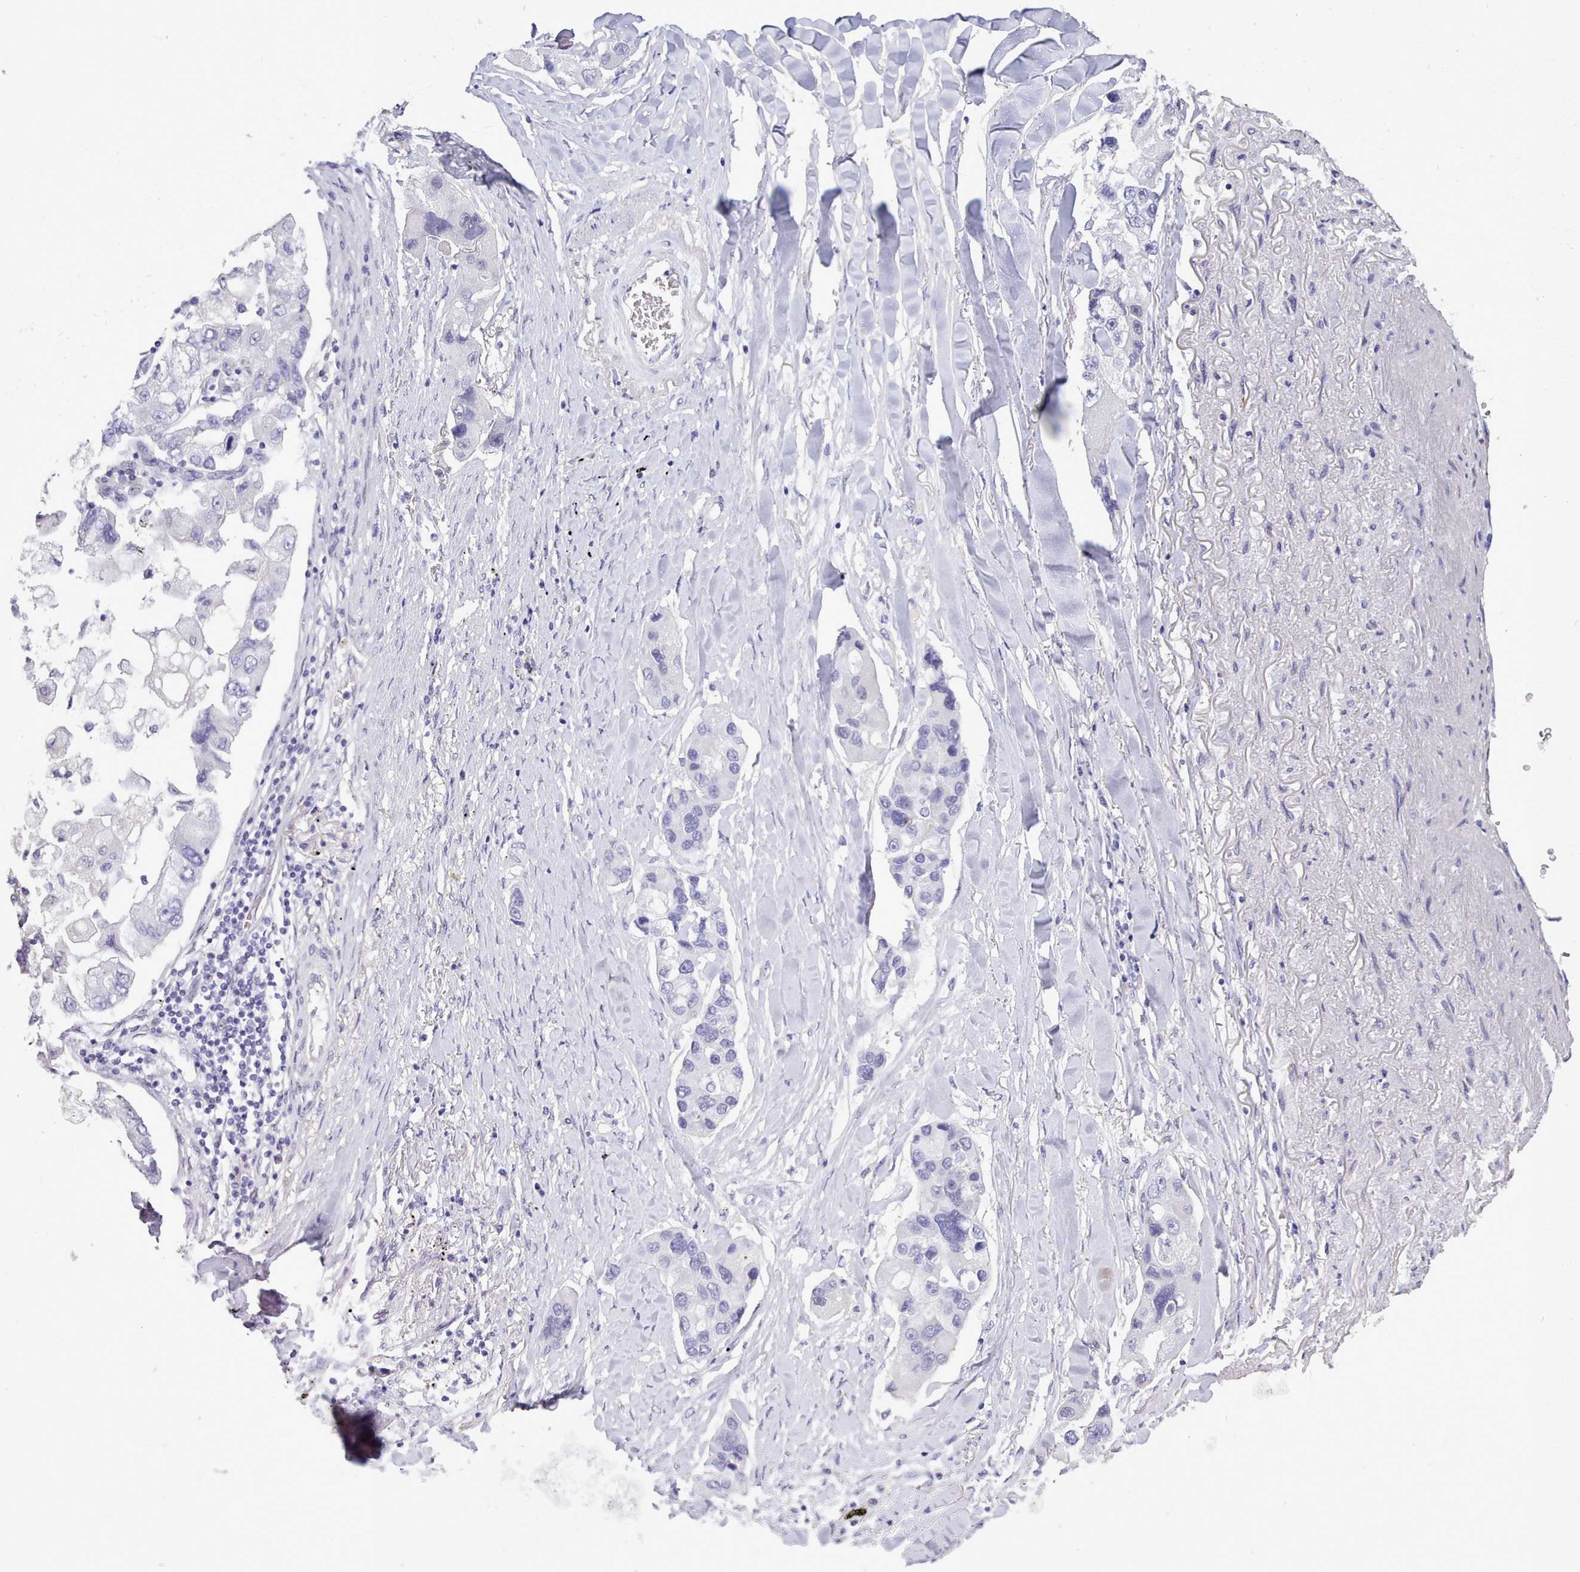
{"staining": {"intensity": "negative", "quantity": "none", "location": "none"}, "tissue": "lung cancer", "cell_type": "Tumor cells", "image_type": "cancer", "snomed": [{"axis": "morphology", "description": "Adenocarcinoma, NOS"}, {"axis": "topography", "description": "Lung"}], "caption": "The IHC histopathology image has no significant positivity in tumor cells of adenocarcinoma (lung) tissue. (IHC, brightfield microscopy, high magnification).", "gene": "TMEM253", "patient": {"sex": "female", "age": 54}}